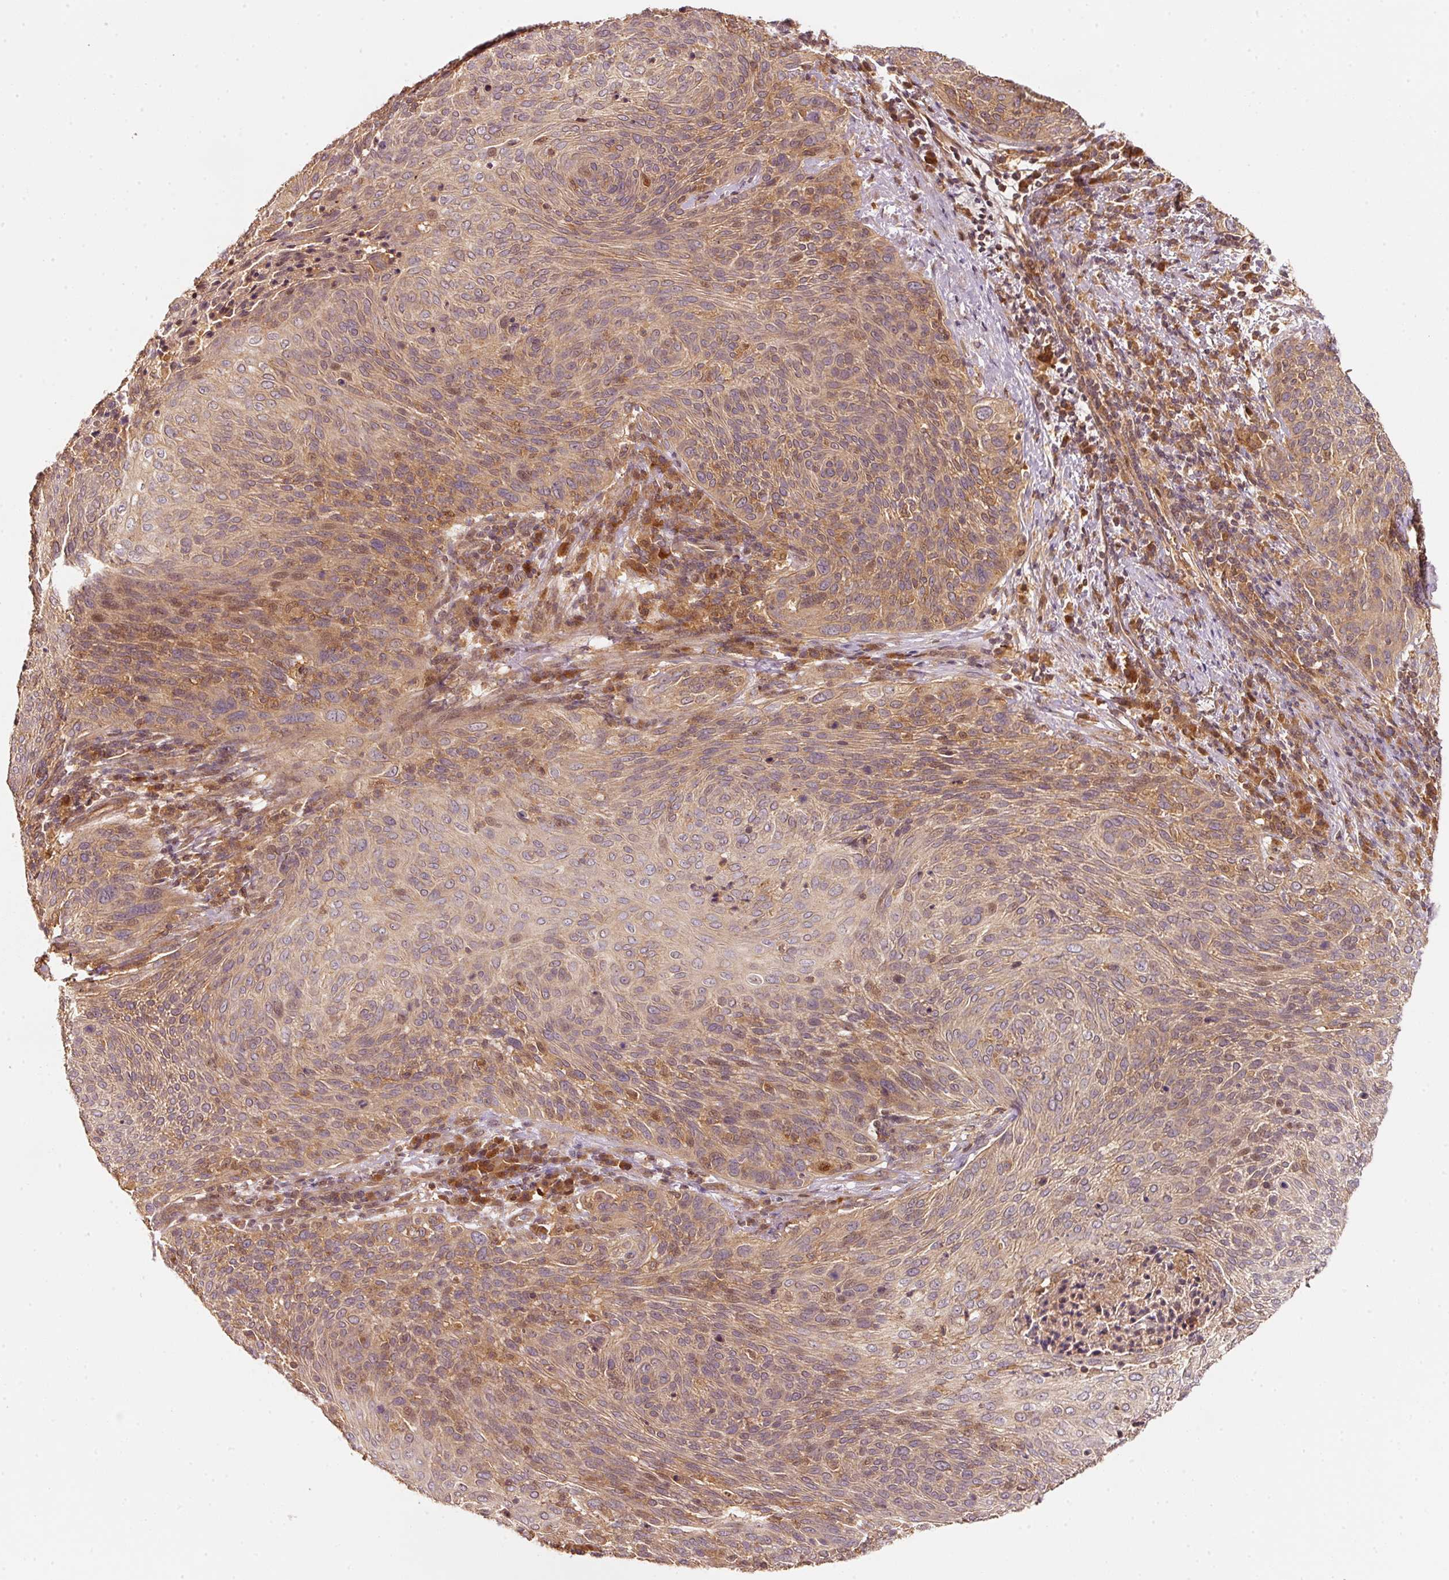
{"staining": {"intensity": "moderate", "quantity": ">75%", "location": "cytoplasmic/membranous"}, "tissue": "cervical cancer", "cell_type": "Tumor cells", "image_type": "cancer", "snomed": [{"axis": "morphology", "description": "Squamous cell carcinoma, NOS"}, {"axis": "topography", "description": "Cervix"}], "caption": "A micrograph showing moderate cytoplasmic/membranous expression in about >75% of tumor cells in squamous cell carcinoma (cervical), as visualized by brown immunohistochemical staining.", "gene": "RRAS2", "patient": {"sex": "female", "age": 31}}